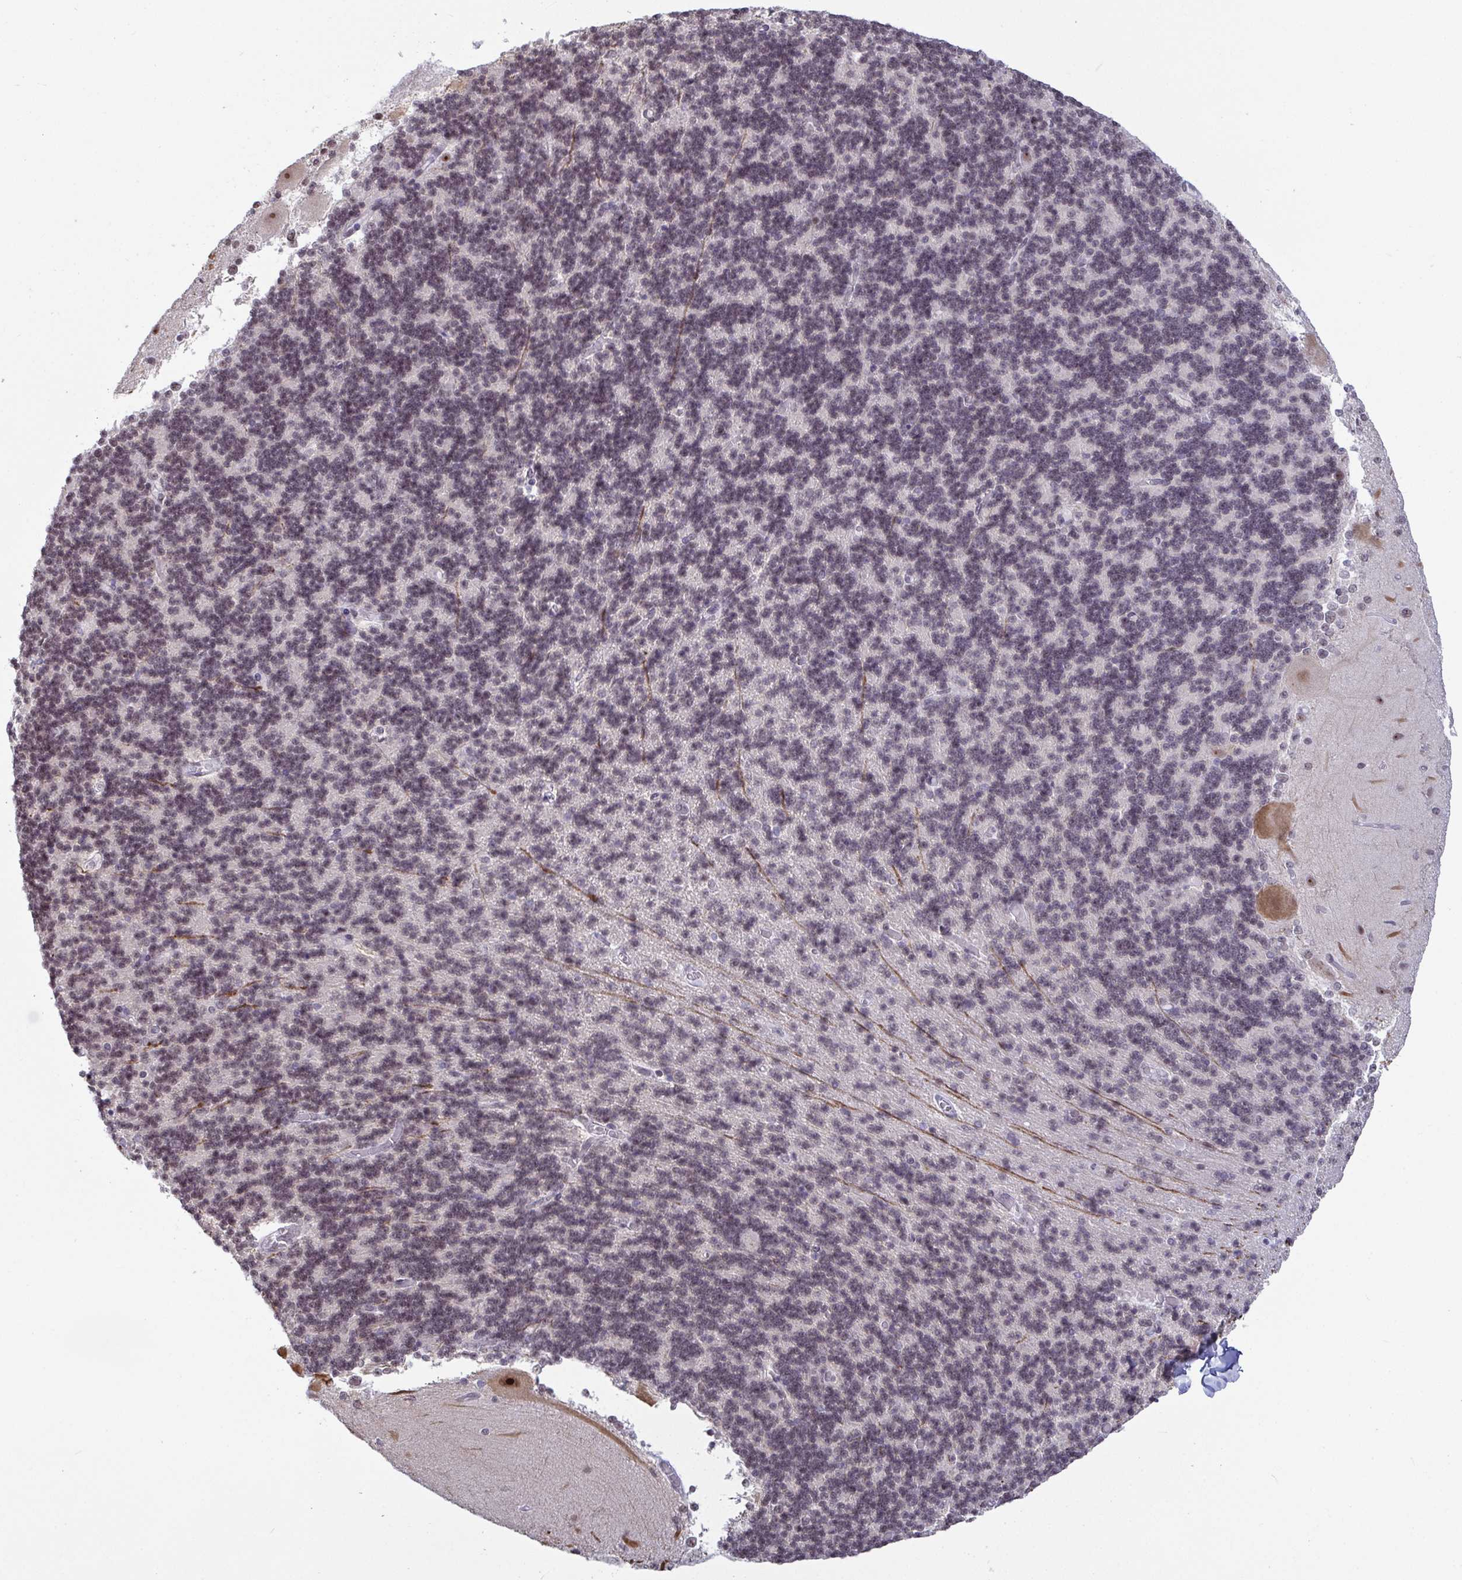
{"staining": {"intensity": "weak", "quantity": "25%-75%", "location": "nuclear"}, "tissue": "cerebellum", "cell_type": "Cells in granular layer", "image_type": "normal", "snomed": [{"axis": "morphology", "description": "Normal tissue, NOS"}, {"axis": "topography", "description": "Cerebellum"}], "caption": "Brown immunohistochemical staining in benign cerebellum demonstrates weak nuclear expression in about 25%-75% of cells in granular layer. (DAB (3,3'-diaminobenzidine) = brown stain, brightfield microscopy at high magnification).", "gene": "SUPT16H", "patient": {"sex": "female", "age": 54}}